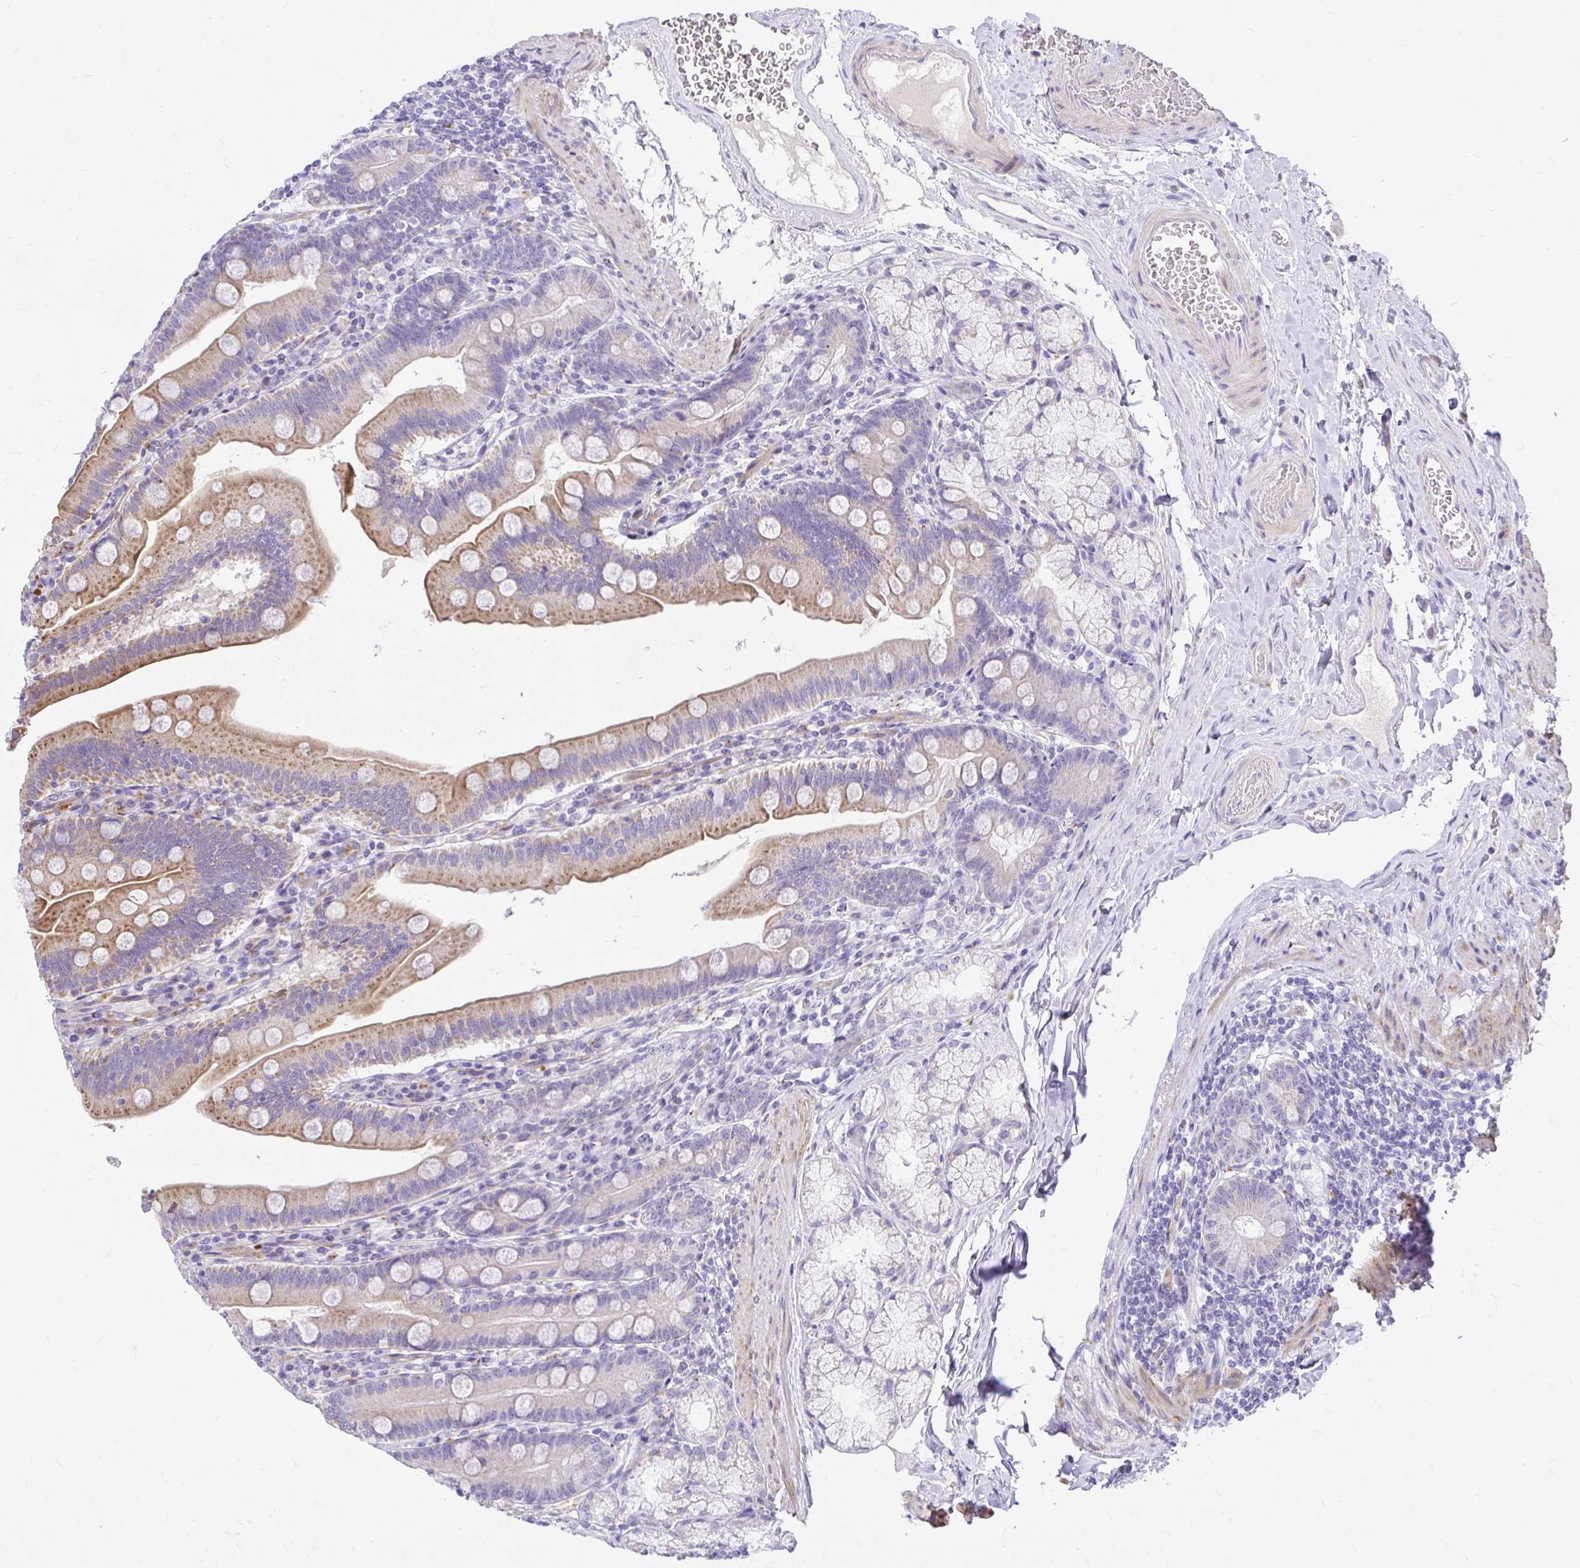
{"staining": {"intensity": "moderate", "quantity": "25%-75%", "location": "cytoplasmic/membranous"}, "tissue": "duodenum", "cell_type": "Glandular cells", "image_type": "normal", "snomed": [{"axis": "morphology", "description": "Normal tissue, NOS"}, {"axis": "topography", "description": "Duodenum"}], "caption": "Immunohistochemical staining of unremarkable human duodenum demonstrates 25%-75% levels of moderate cytoplasmic/membranous protein positivity in about 25%-75% of glandular cells.", "gene": "PKN3", "patient": {"sex": "female", "age": 67}}